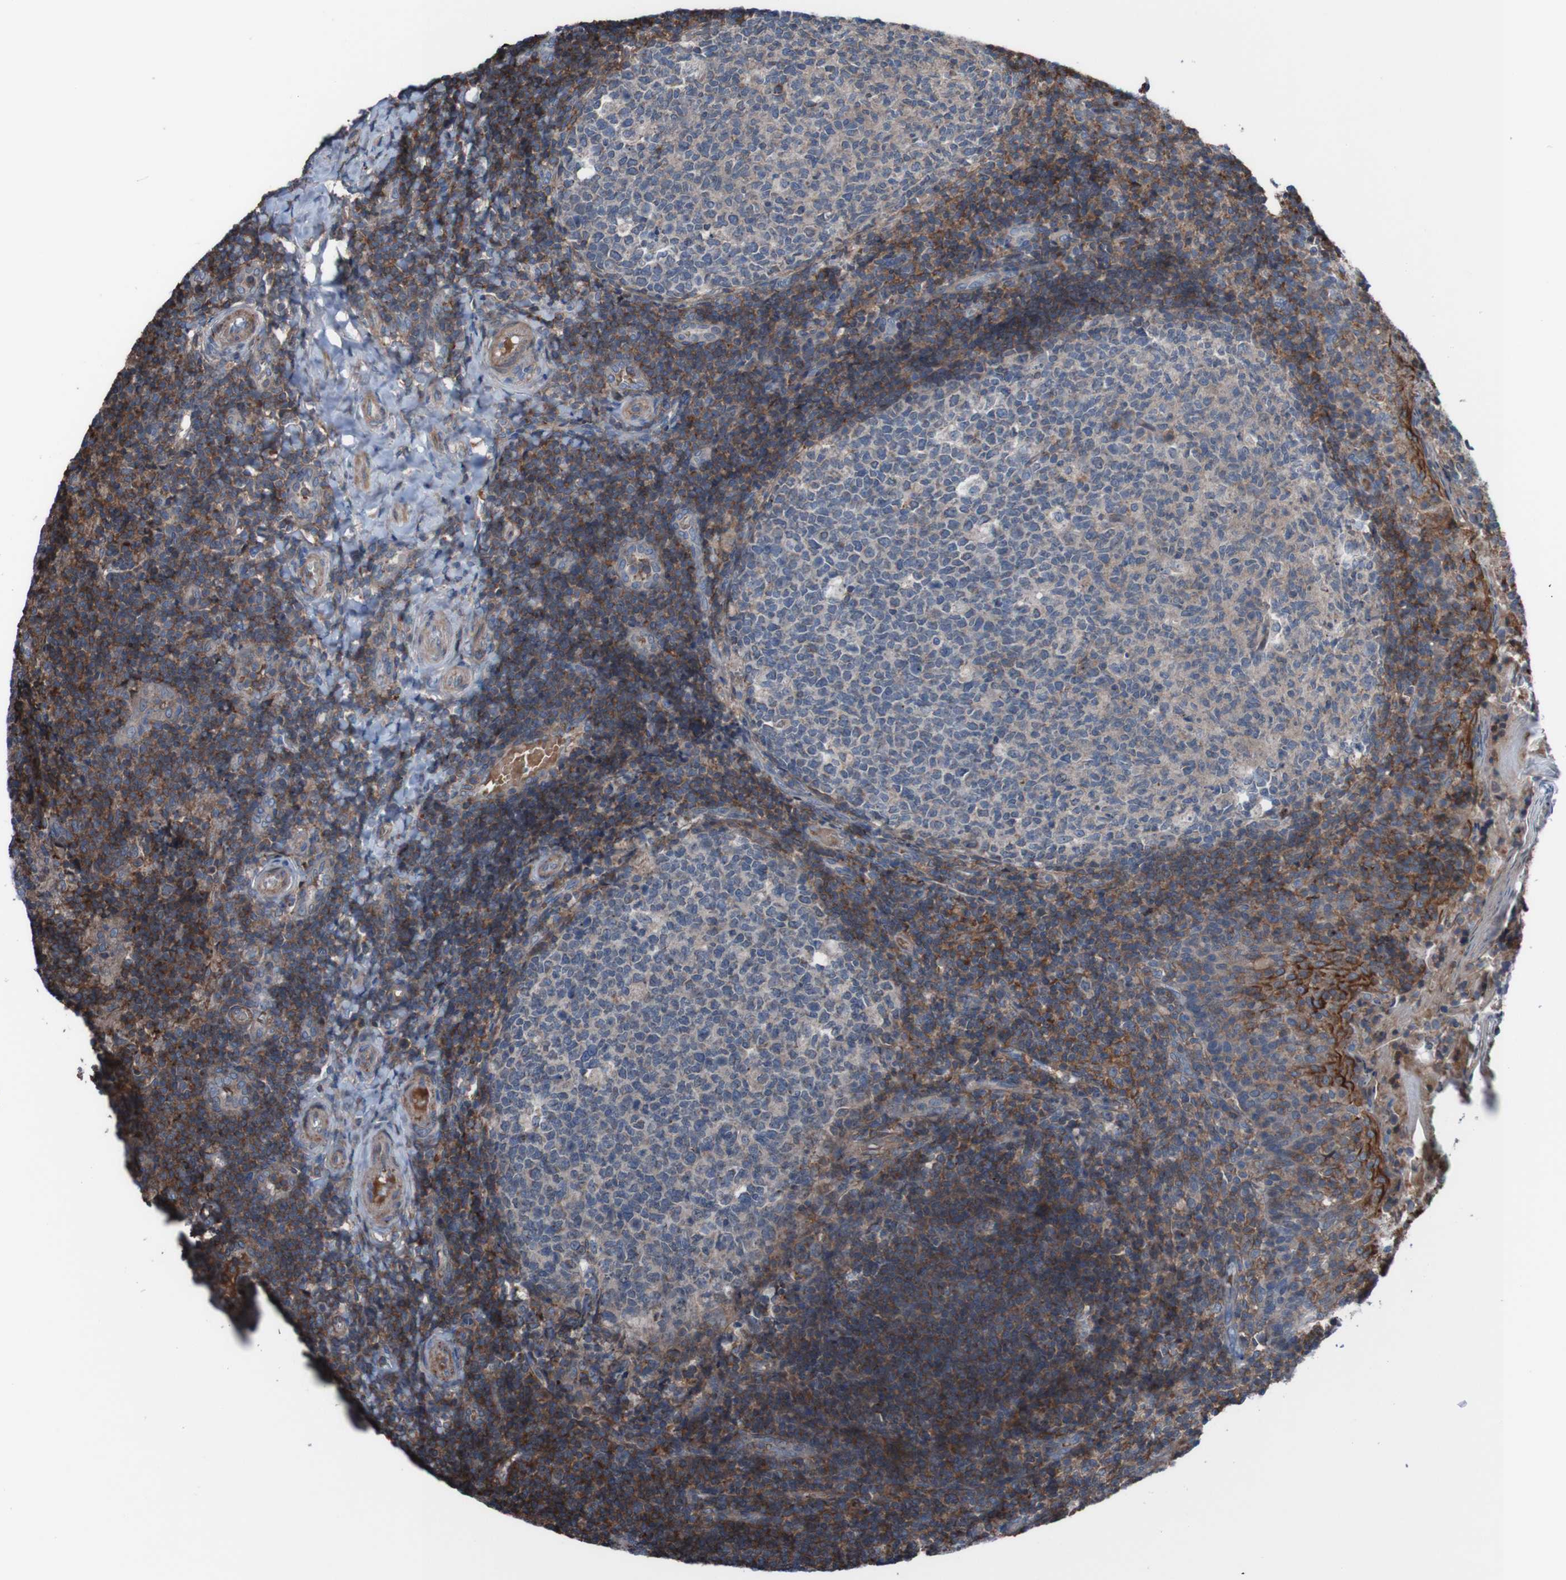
{"staining": {"intensity": "moderate", "quantity": "25%-75%", "location": "cytoplasmic/membranous"}, "tissue": "tonsil", "cell_type": "Germinal center cells", "image_type": "normal", "snomed": [{"axis": "morphology", "description": "Normal tissue, NOS"}, {"axis": "topography", "description": "Tonsil"}], "caption": "The image demonstrates immunohistochemical staining of normal tonsil. There is moderate cytoplasmic/membranous positivity is seen in approximately 25%-75% of germinal center cells. The staining was performed using DAB (3,3'-diaminobenzidine) to visualize the protein expression in brown, while the nuclei were stained in blue with hematoxylin (Magnification: 20x).", "gene": "PDGFB", "patient": {"sex": "female", "age": 19}}